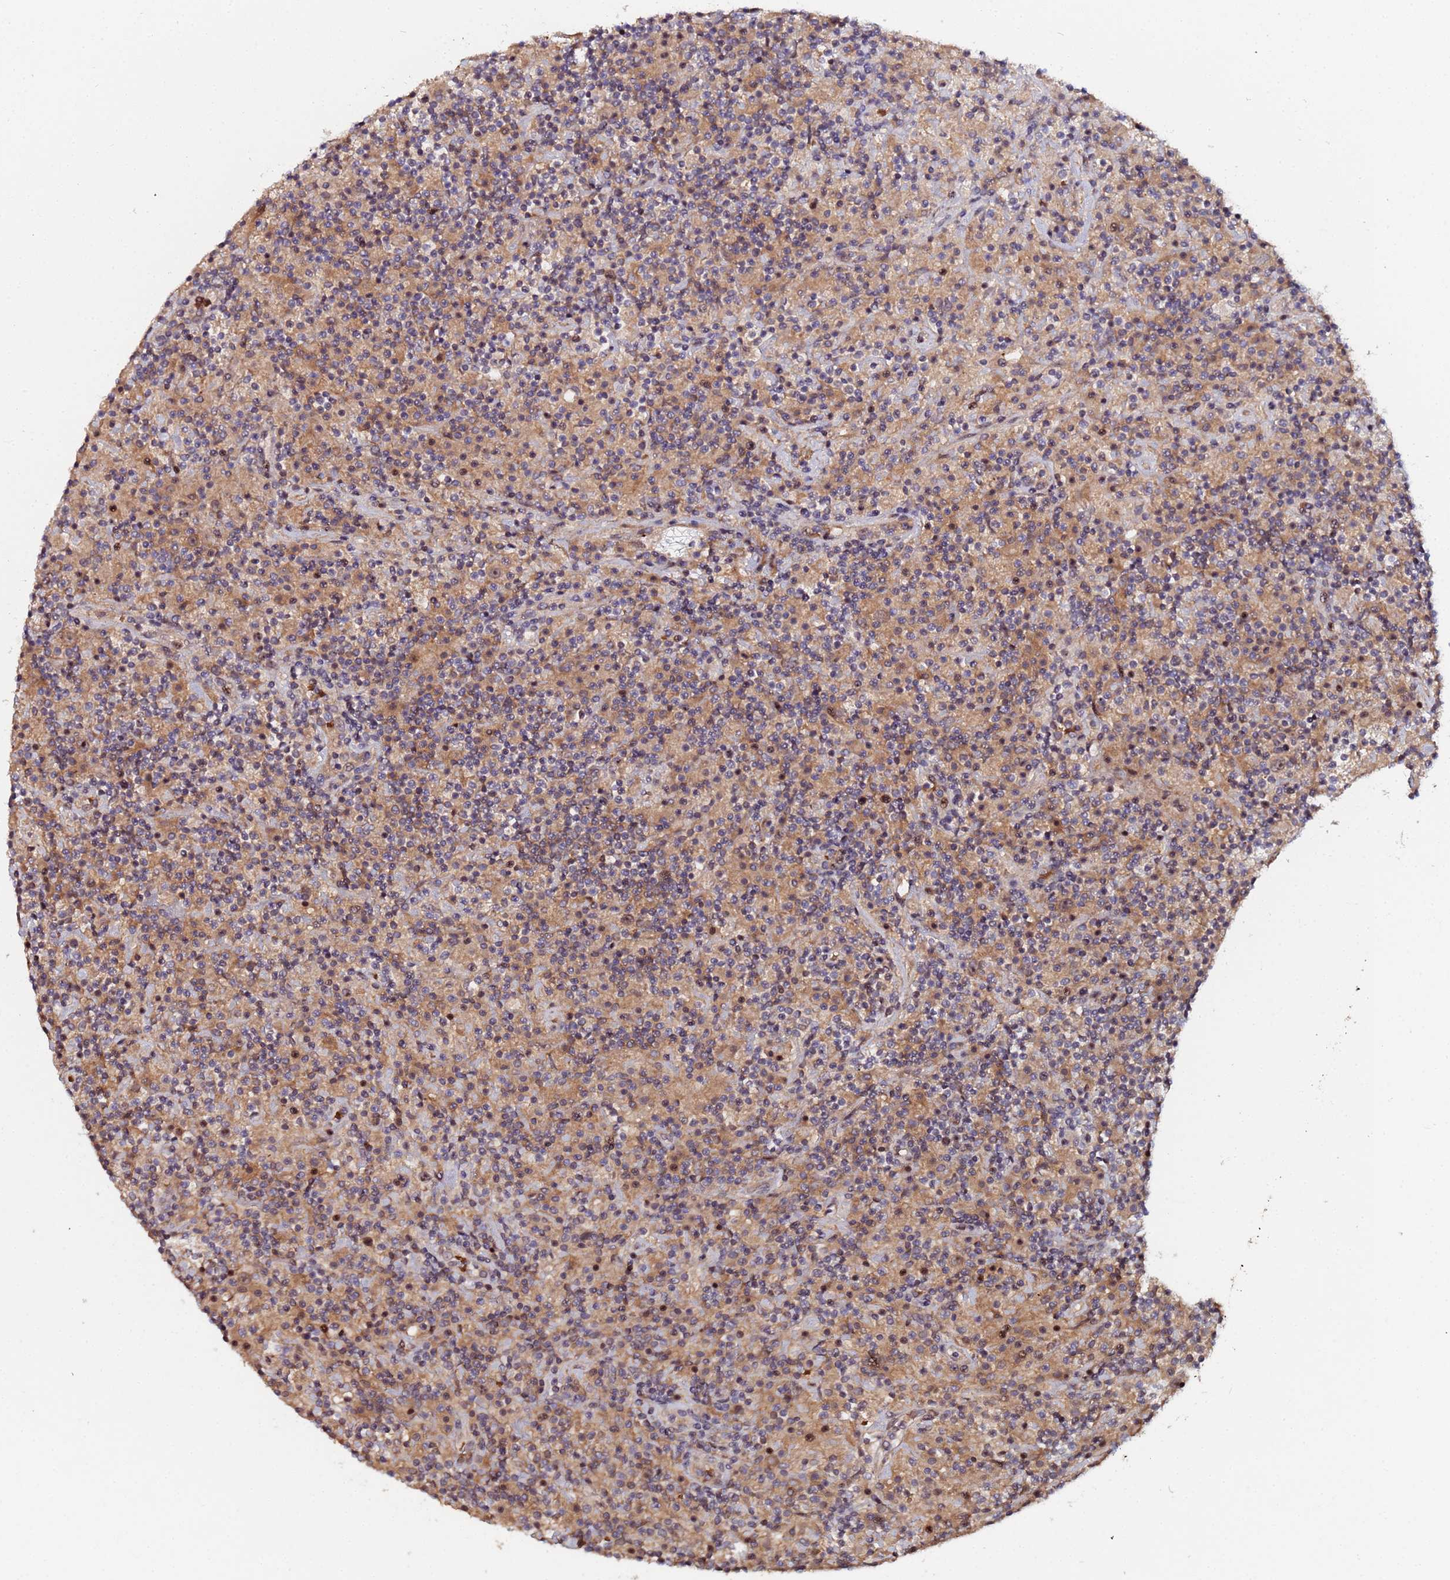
{"staining": {"intensity": "moderate", "quantity": ">75%", "location": "nuclear"}, "tissue": "lymphoma", "cell_type": "Tumor cells", "image_type": "cancer", "snomed": [{"axis": "morphology", "description": "Hodgkin's disease, NOS"}, {"axis": "topography", "description": "Lymph node"}], "caption": "An immunohistochemistry (IHC) histopathology image of tumor tissue is shown. Protein staining in brown labels moderate nuclear positivity in lymphoma within tumor cells.", "gene": "OSER1", "patient": {"sex": "male", "age": 70}}